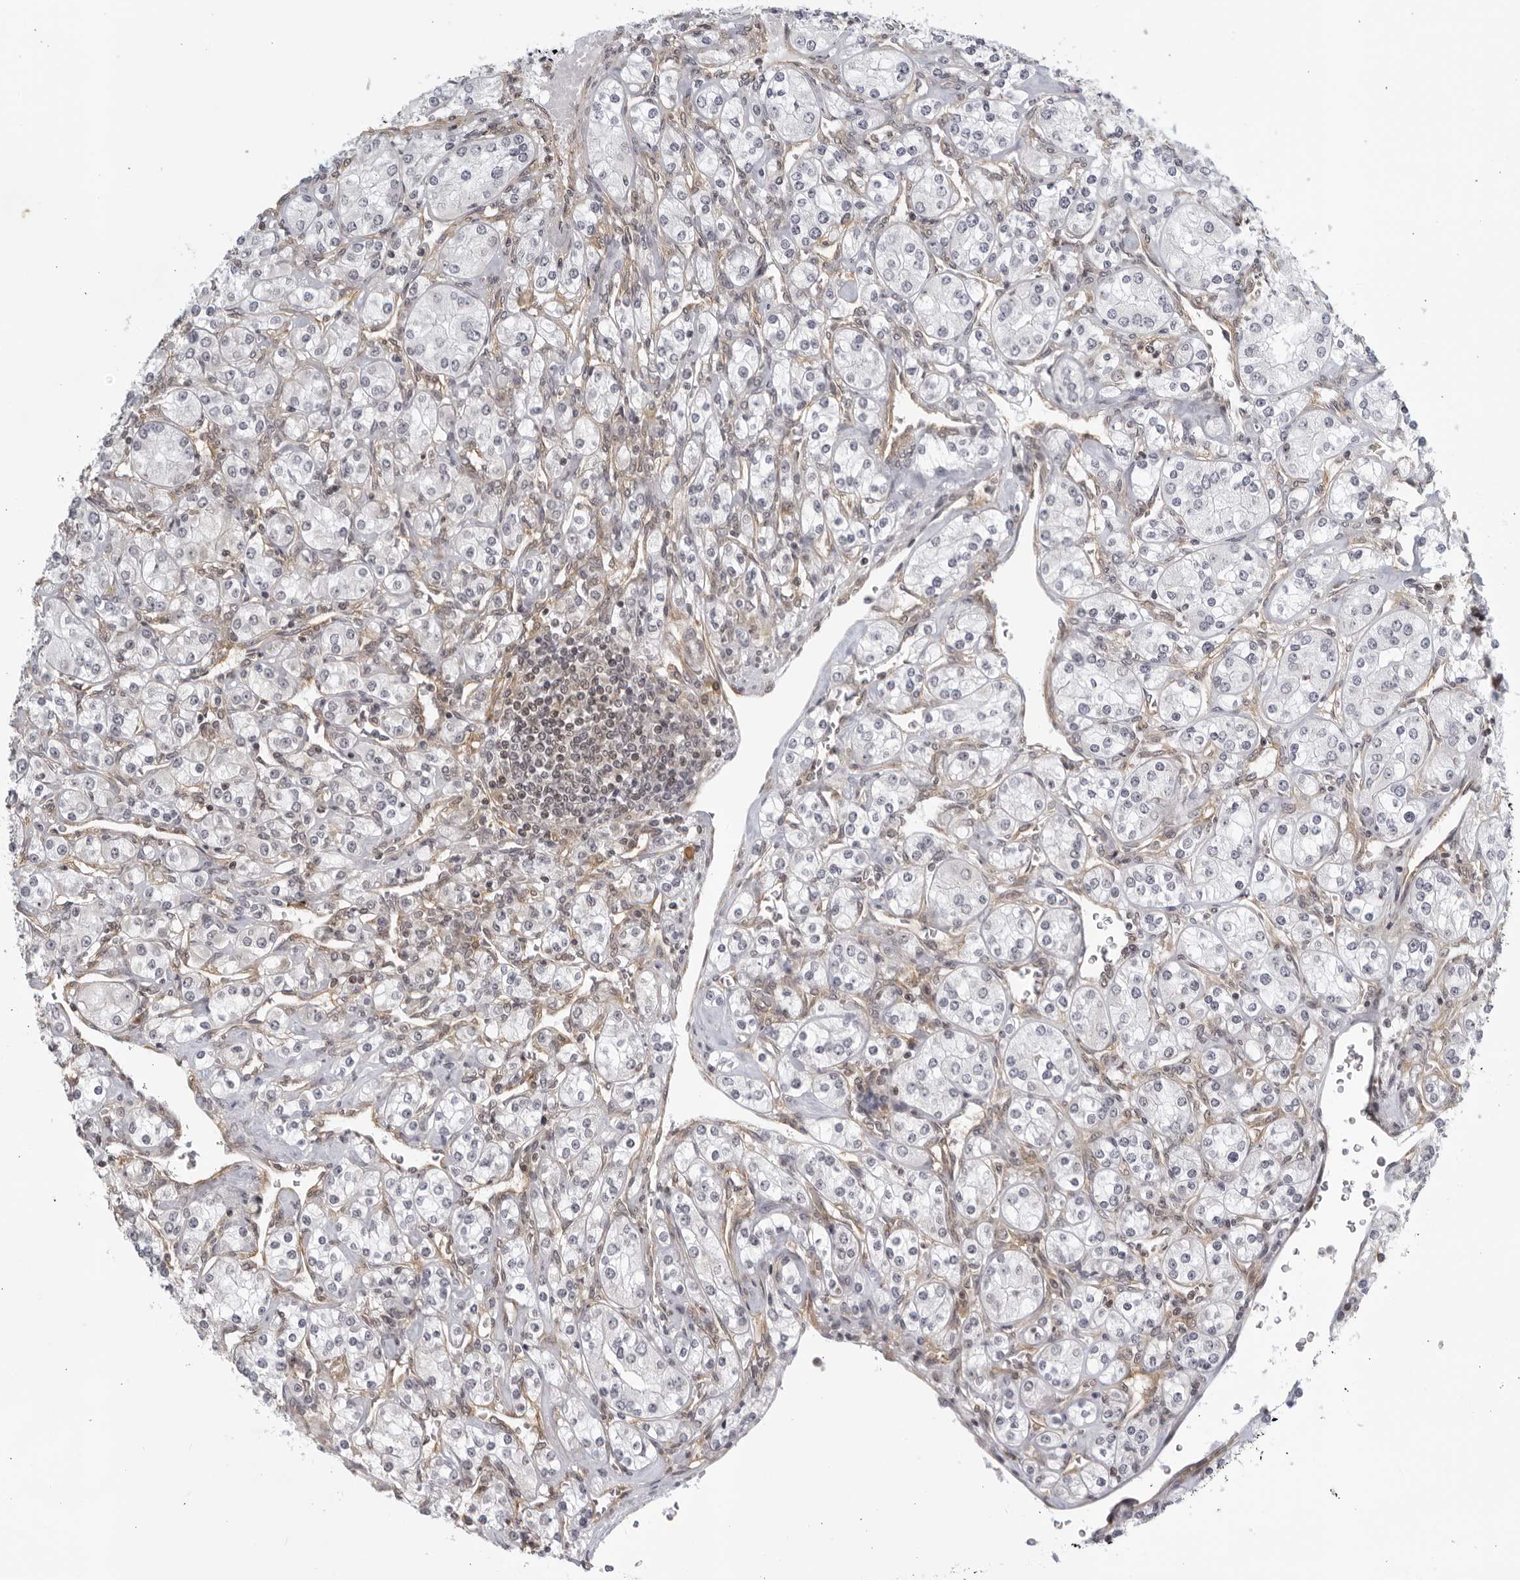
{"staining": {"intensity": "negative", "quantity": "none", "location": "none"}, "tissue": "renal cancer", "cell_type": "Tumor cells", "image_type": "cancer", "snomed": [{"axis": "morphology", "description": "Adenocarcinoma, NOS"}, {"axis": "topography", "description": "Kidney"}], "caption": "An image of renal adenocarcinoma stained for a protein demonstrates no brown staining in tumor cells.", "gene": "SERTAD4", "patient": {"sex": "male", "age": 77}}